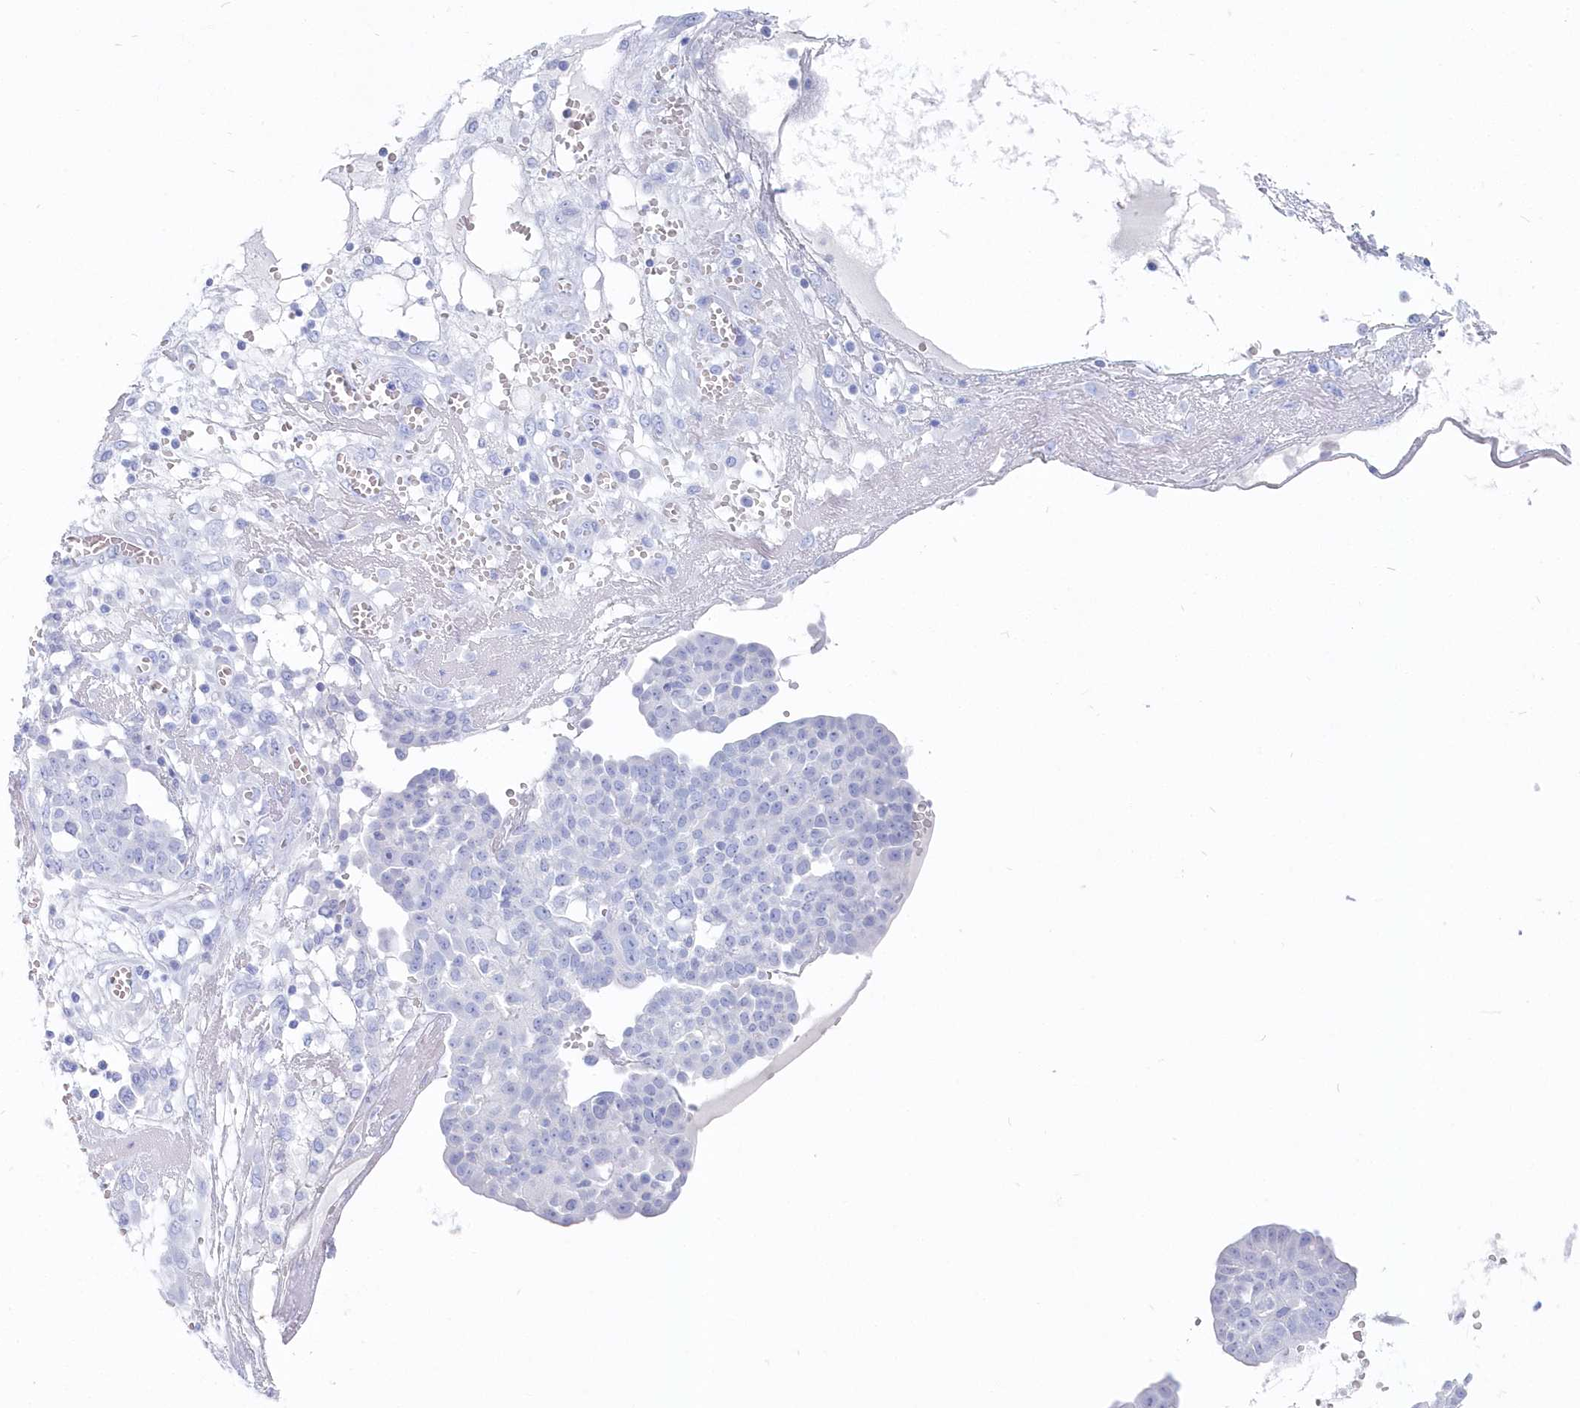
{"staining": {"intensity": "negative", "quantity": "none", "location": "none"}, "tissue": "ovarian cancer", "cell_type": "Tumor cells", "image_type": "cancer", "snomed": [{"axis": "morphology", "description": "Cystadenocarcinoma, serous, NOS"}, {"axis": "topography", "description": "Soft tissue"}, {"axis": "topography", "description": "Ovary"}], "caption": "Immunohistochemistry (IHC) of ovarian cancer reveals no positivity in tumor cells.", "gene": "CSNK1G2", "patient": {"sex": "female", "age": 57}}